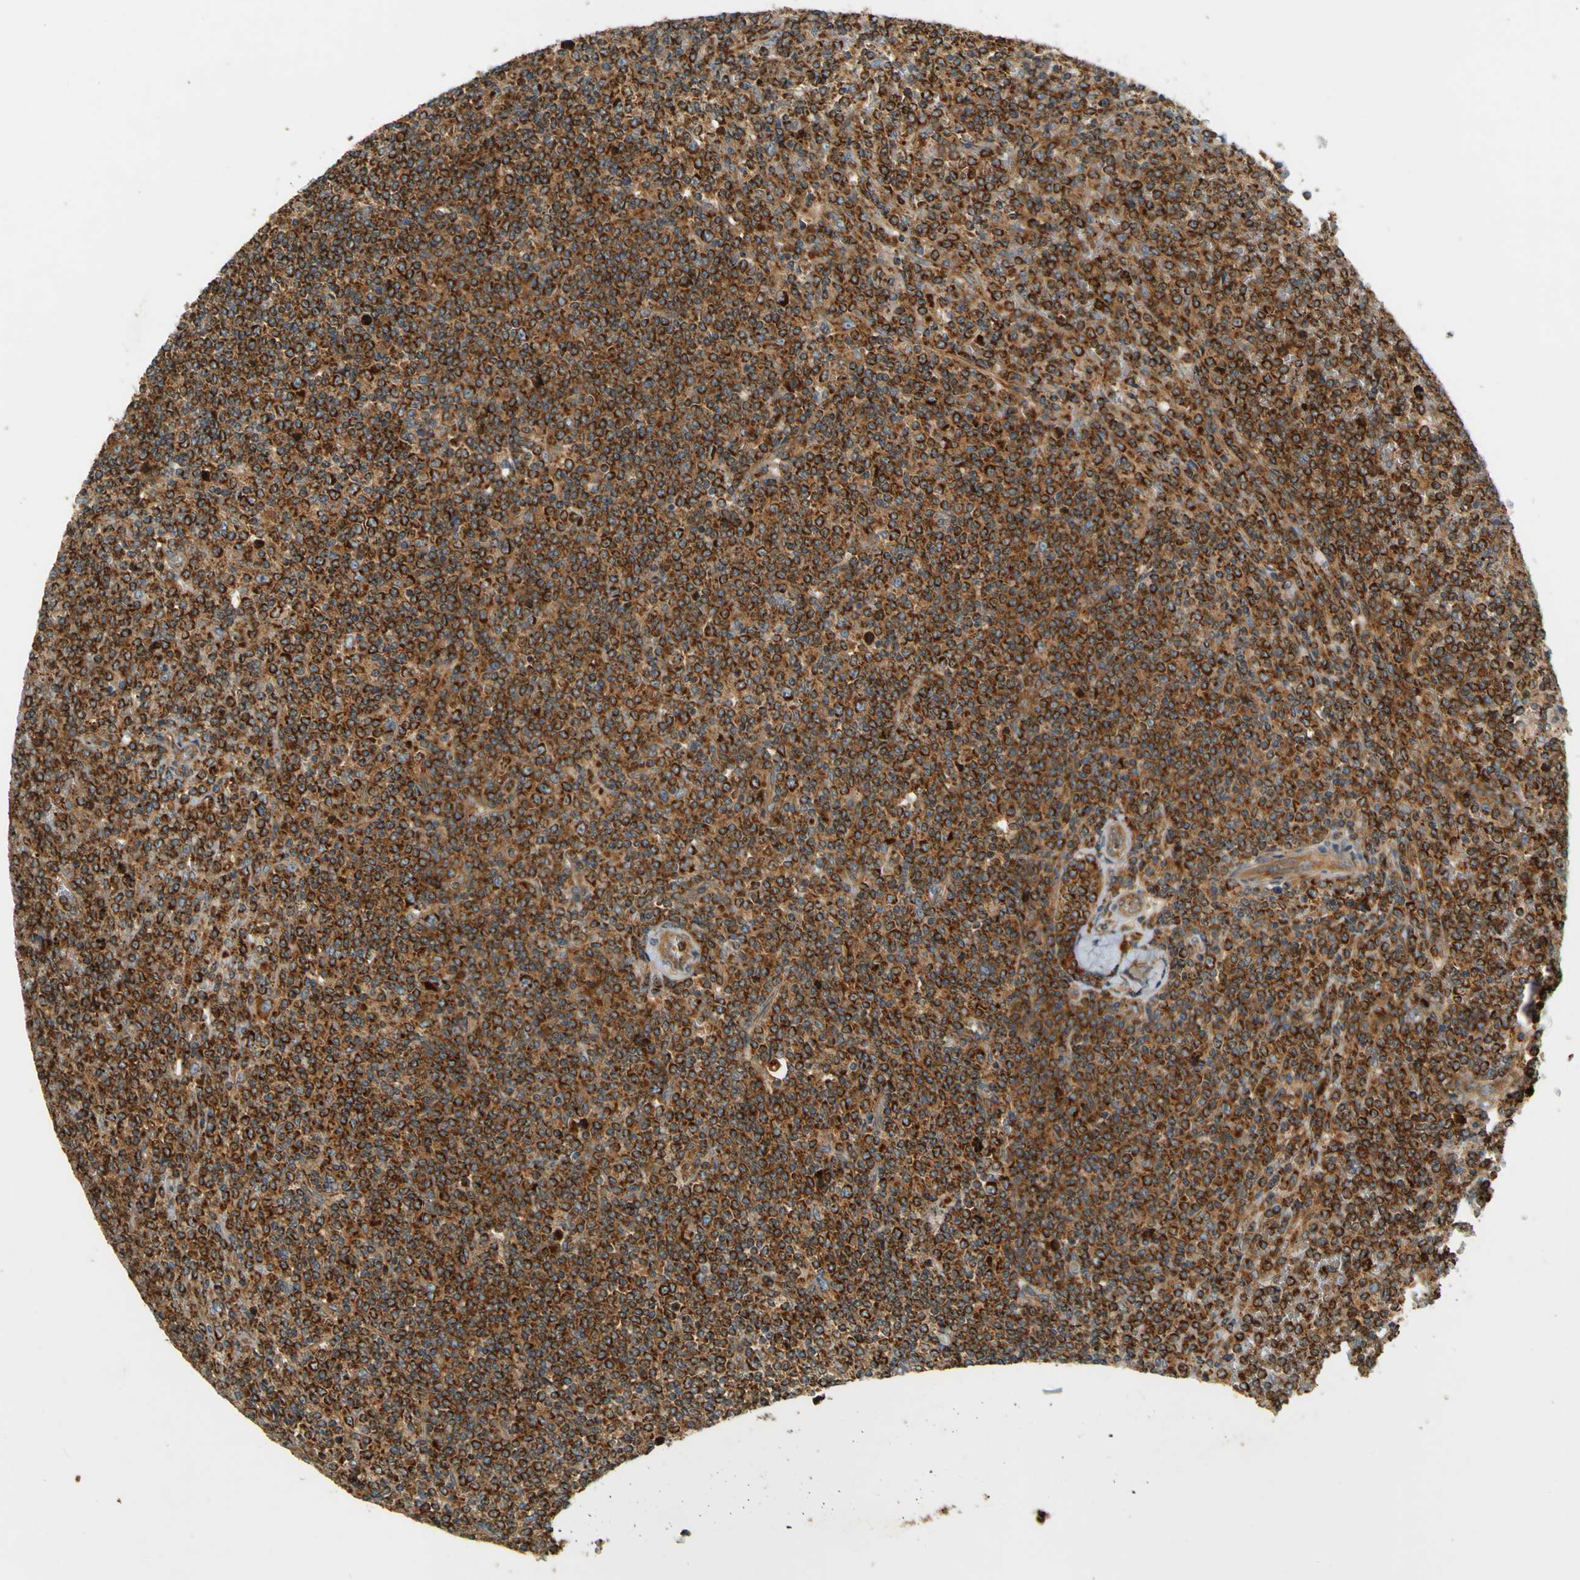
{"staining": {"intensity": "strong", "quantity": ">75%", "location": "cytoplasmic/membranous"}, "tissue": "lymphoma", "cell_type": "Tumor cells", "image_type": "cancer", "snomed": [{"axis": "morphology", "description": "Malignant lymphoma, non-Hodgkin's type, Low grade"}, {"axis": "topography", "description": "Spleen"}], "caption": "Immunohistochemistry (IHC) (DAB) staining of human malignant lymphoma, non-Hodgkin's type (low-grade) displays strong cytoplasmic/membranous protein staining in about >75% of tumor cells.", "gene": "DNAJC5", "patient": {"sex": "female", "age": 19}}